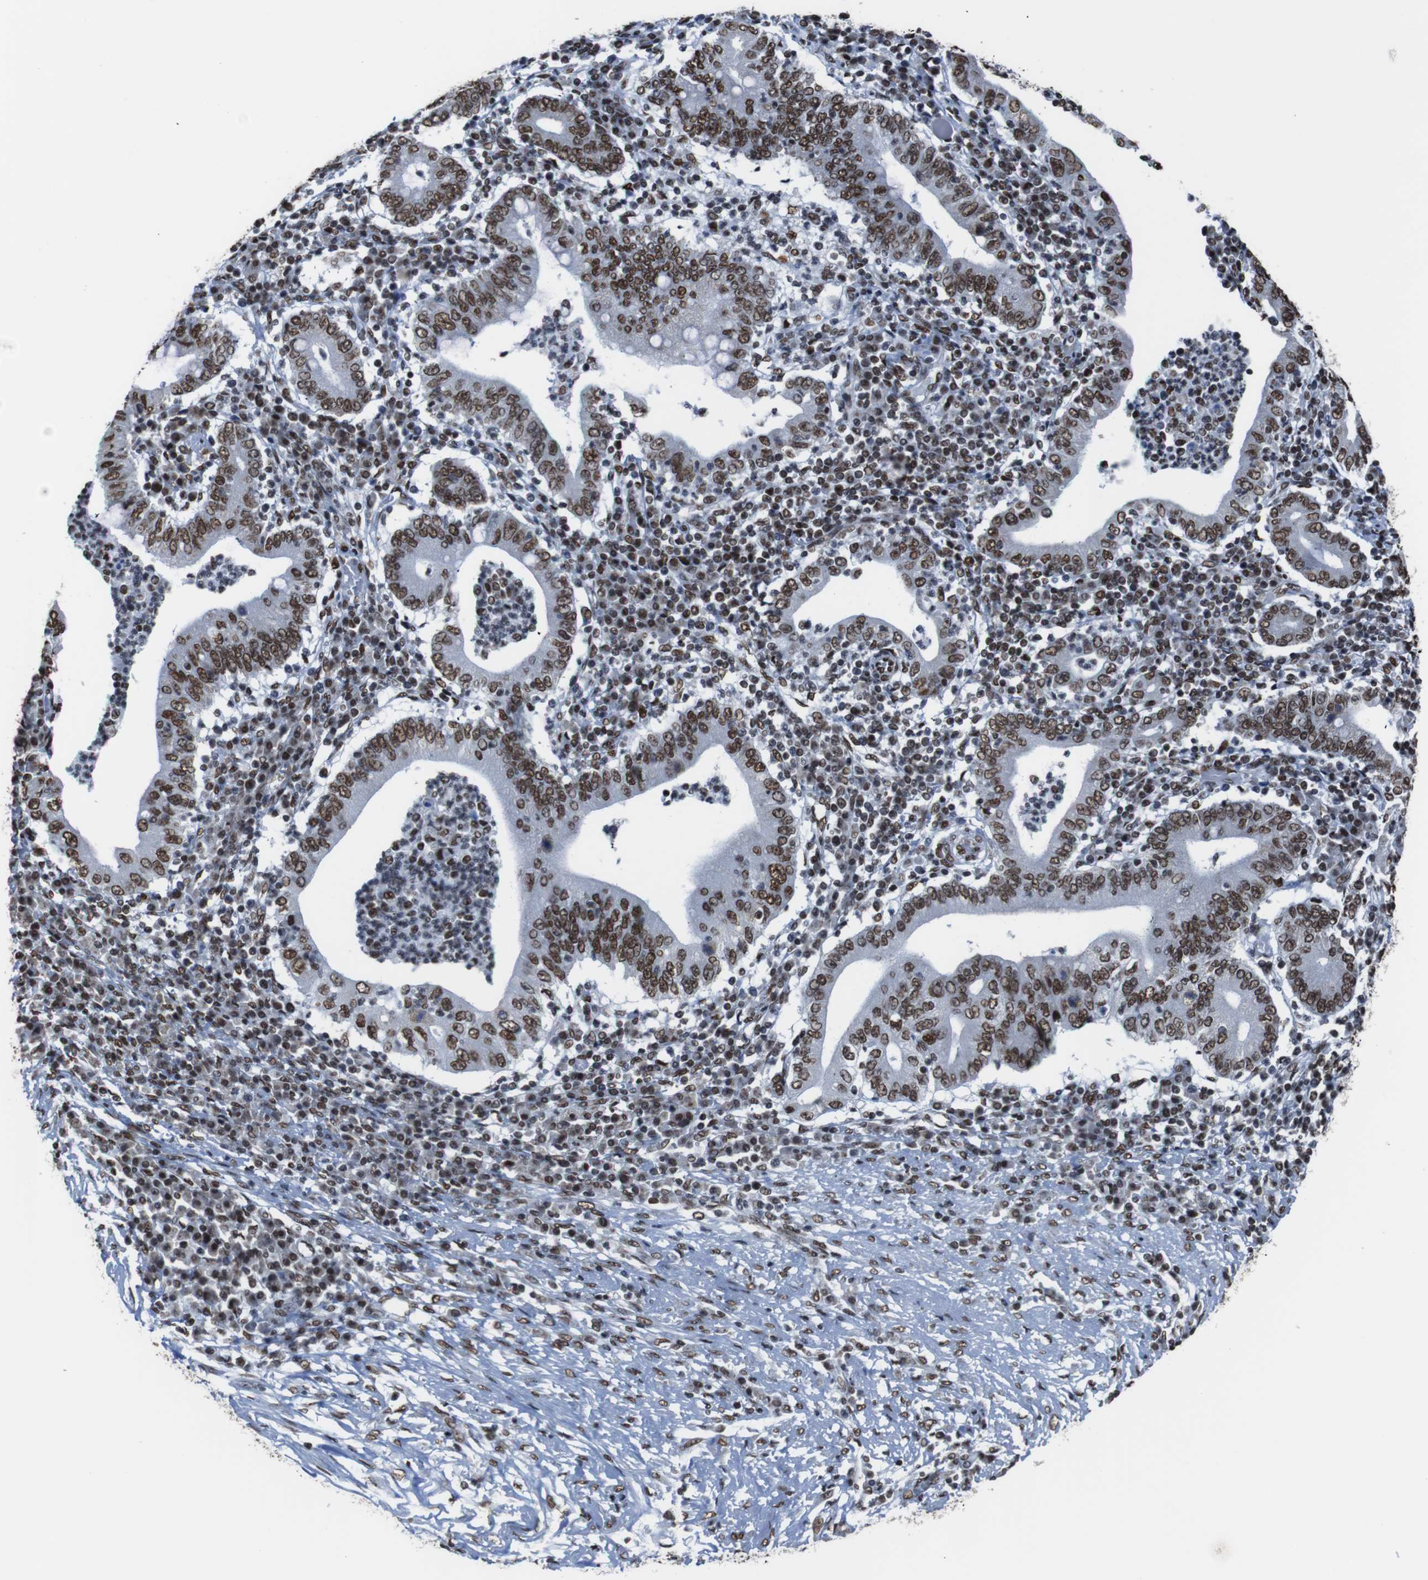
{"staining": {"intensity": "moderate", "quantity": ">75%", "location": "nuclear"}, "tissue": "stomach cancer", "cell_type": "Tumor cells", "image_type": "cancer", "snomed": [{"axis": "morphology", "description": "Normal tissue, NOS"}, {"axis": "morphology", "description": "Adenocarcinoma, NOS"}, {"axis": "topography", "description": "Esophagus"}, {"axis": "topography", "description": "Stomach, upper"}, {"axis": "topography", "description": "Peripheral nerve tissue"}], "caption": "IHC micrograph of adenocarcinoma (stomach) stained for a protein (brown), which demonstrates medium levels of moderate nuclear positivity in about >75% of tumor cells.", "gene": "ROMO1", "patient": {"sex": "male", "age": 62}}